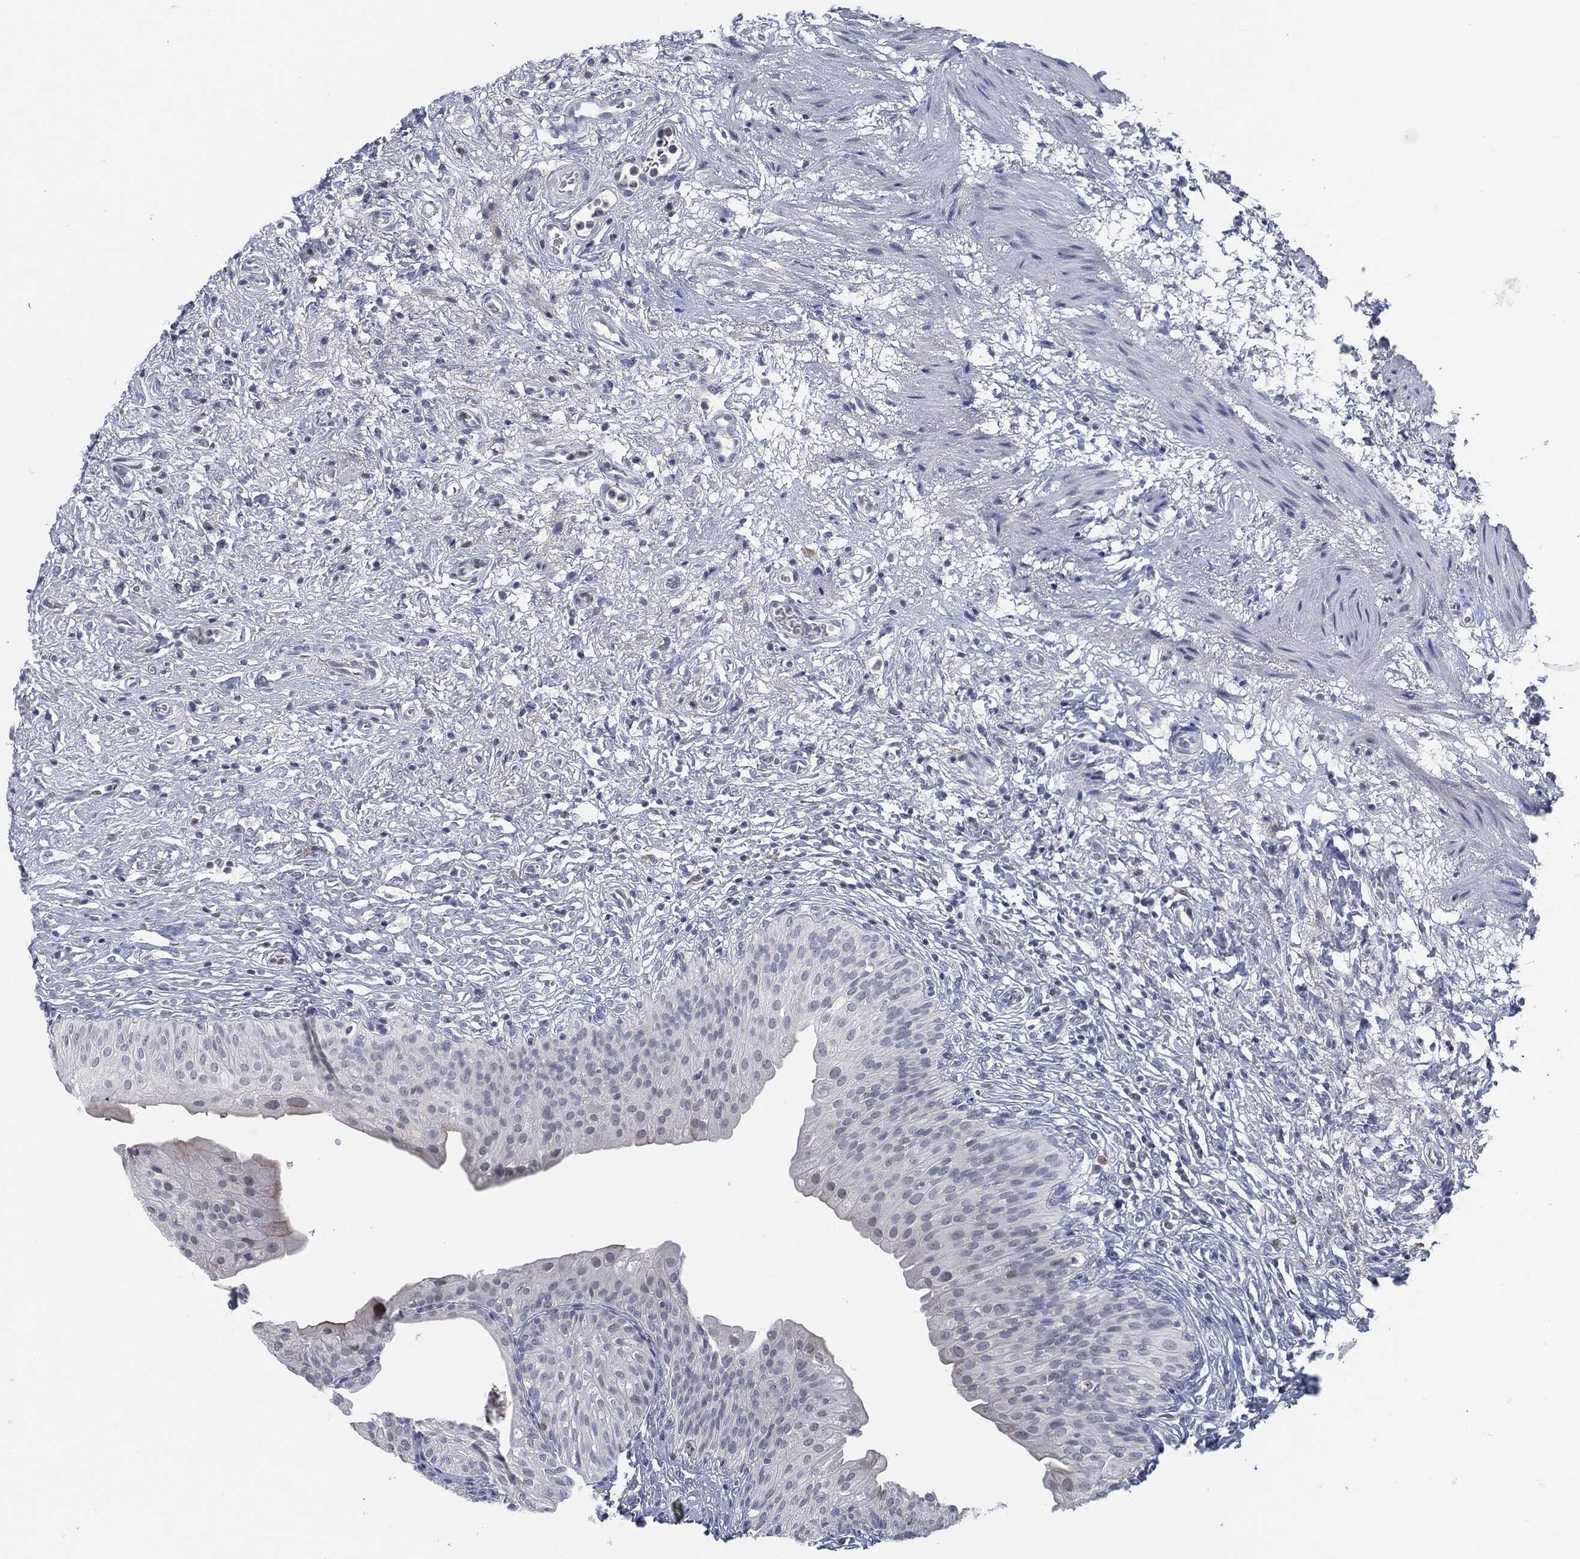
{"staining": {"intensity": "negative", "quantity": "none", "location": "none"}, "tissue": "urinary bladder", "cell_type": "Urothelial cells", "image_type": "normal", "snomed": [{"axis": "morphology", "description": "Normal tissue, NOS"}, {"axis": "topography", "description": "Urinary bladder"}], "caption": "An immunohistochemistry (IHC) histopathology image of benign urinary bladder is shown. There is no staining in urothelial cells of urinary bladder.", "gene": "PROM1", "patient": {"sex": "male", "age": 46}}